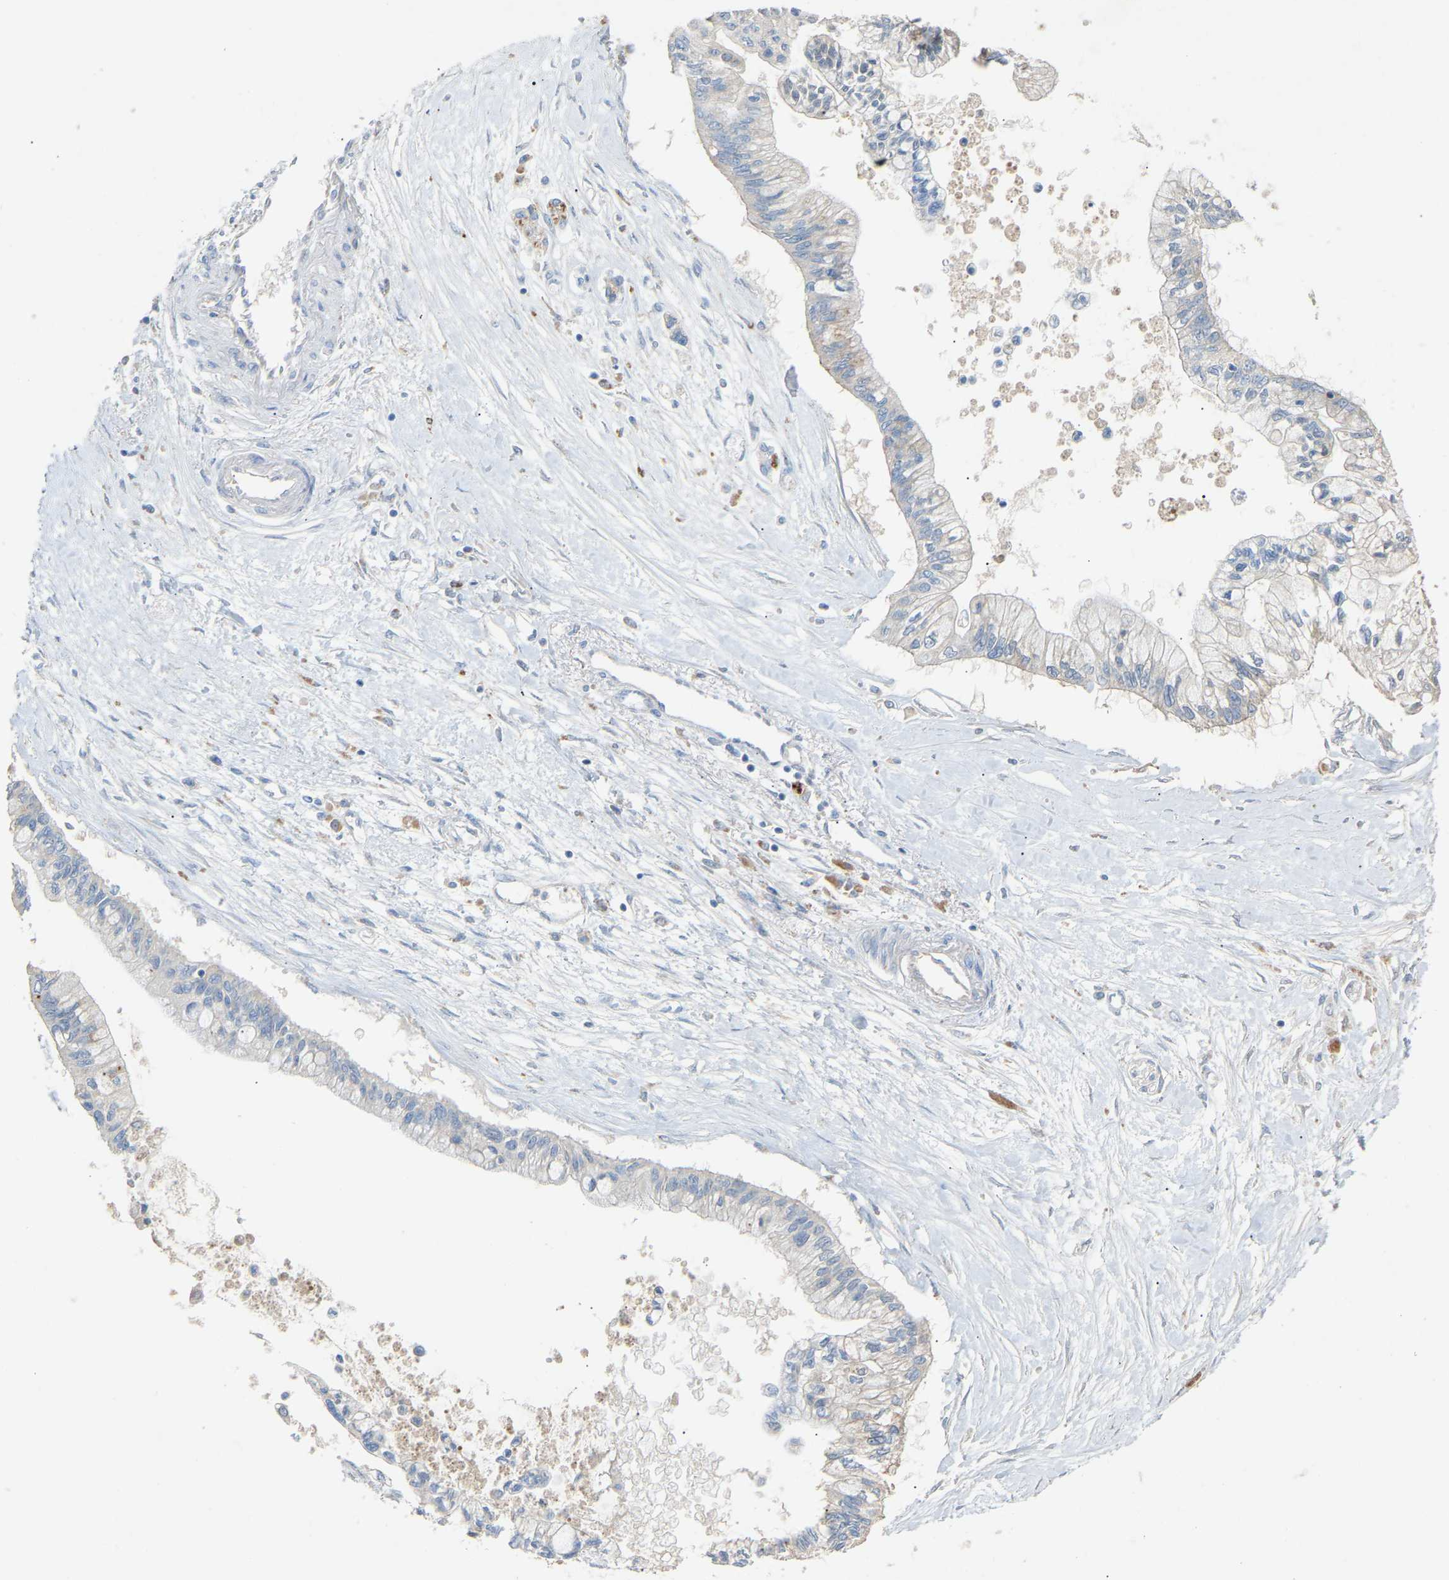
{"staining": {"intensity": "negative", "quantity": "none", "location": "none"}, "tissue": "pancreatic cancer", "cell_type": "Tumor cells", "image_type": "cancer", "snomed": [{"axis": "morphology", "description": "Adenocarcinoma, NOS"}, {"axis": "topography", "description": "Pancreas"}], "caption": "IHC photomicrograph of neoplastic tissue: human pancreatic cancer (adenocarcinoma) stained with DAB (3,3'-diaminobenzidine) exhibits no significant protein positivity in tumor cells.", "gene": "RGP1", "patient": {"sex": "female", "age": 77}}